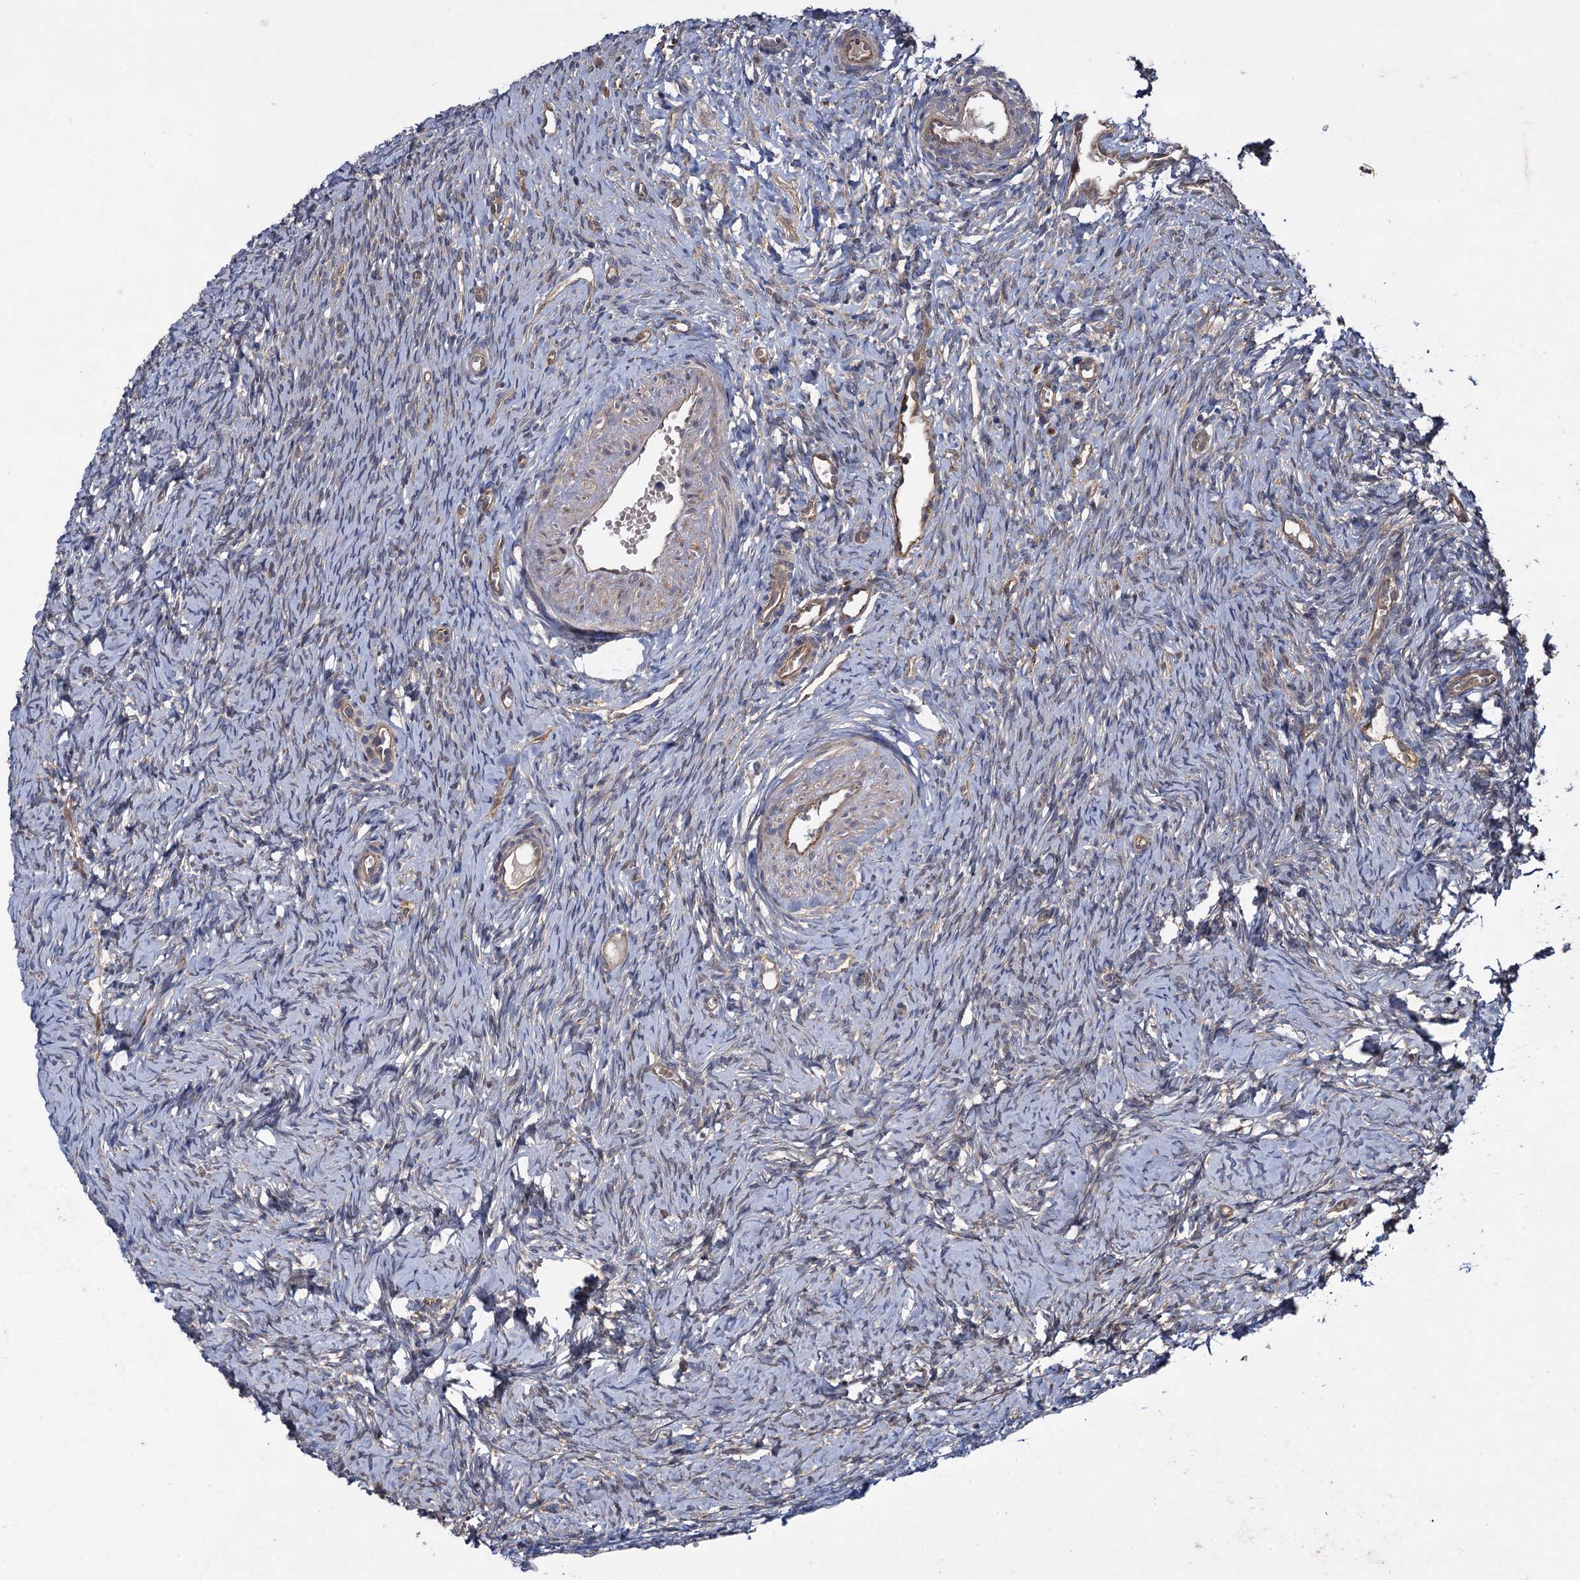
{"staining": {"intensity": "negative", "quantity": "none", "location": "none"}, "tissue": "ovary", "cell_type": "Ovarian stroma cells", "image_type": "normal", "snomed": [{"axis": "morphology", "description": "Normal tissue, NOS"}, {"axis": "topography", "description": "Ovary"}], "caption": "Immunohistochemistry of benign ovary reveals no staining in ovarian stroma cells.", "gene": "HAUS1", "patient": {"sex": "female", "age": 51}}